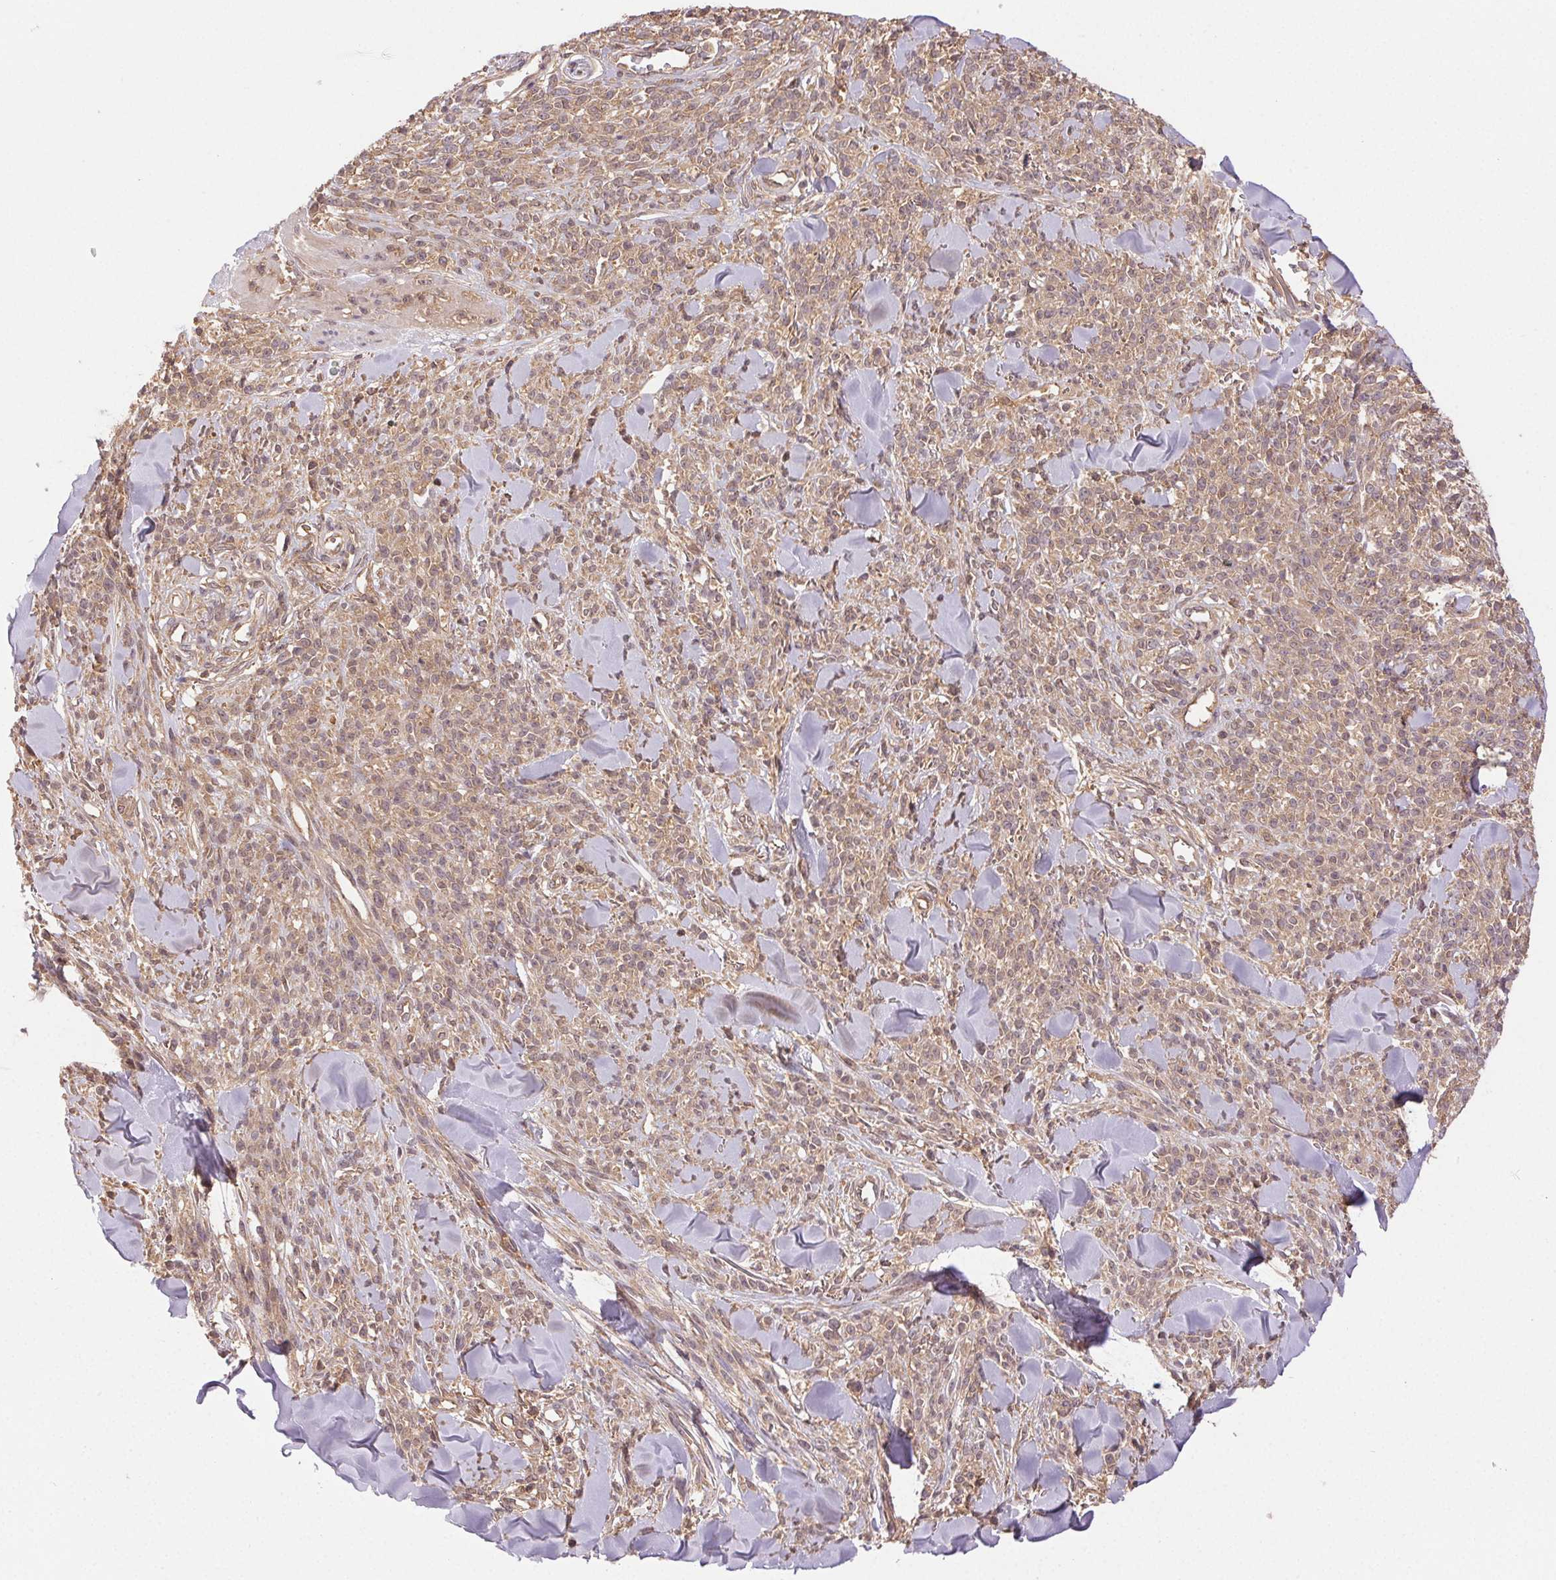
{"staining": {"intensity": "weak", "quantity": ">75%", "location": "cytoplasmic/membranous"}, "tissue": "melanoma", "cell_type": "Tumor cells", "image_type": "cancer", "snomed": [{"axis": "morphology", "description": "Malignant melanoma, NOS"}, {"axis": "topography", "description": "Skin"}, {"axis": "topography", "description": "Skin of trunk"}], "caption": "Immunohistochemistry micrograph of neoplastic tissue: human melanoma stained using IHC displays low levels of weak protein expression localized specifically in the cytoplasmic/membranous of tumor cells, appearing as a cytoplasmic/membranous brown color.", "gene": "GDI2", "patient": {"sex": "male", "age": 74}}